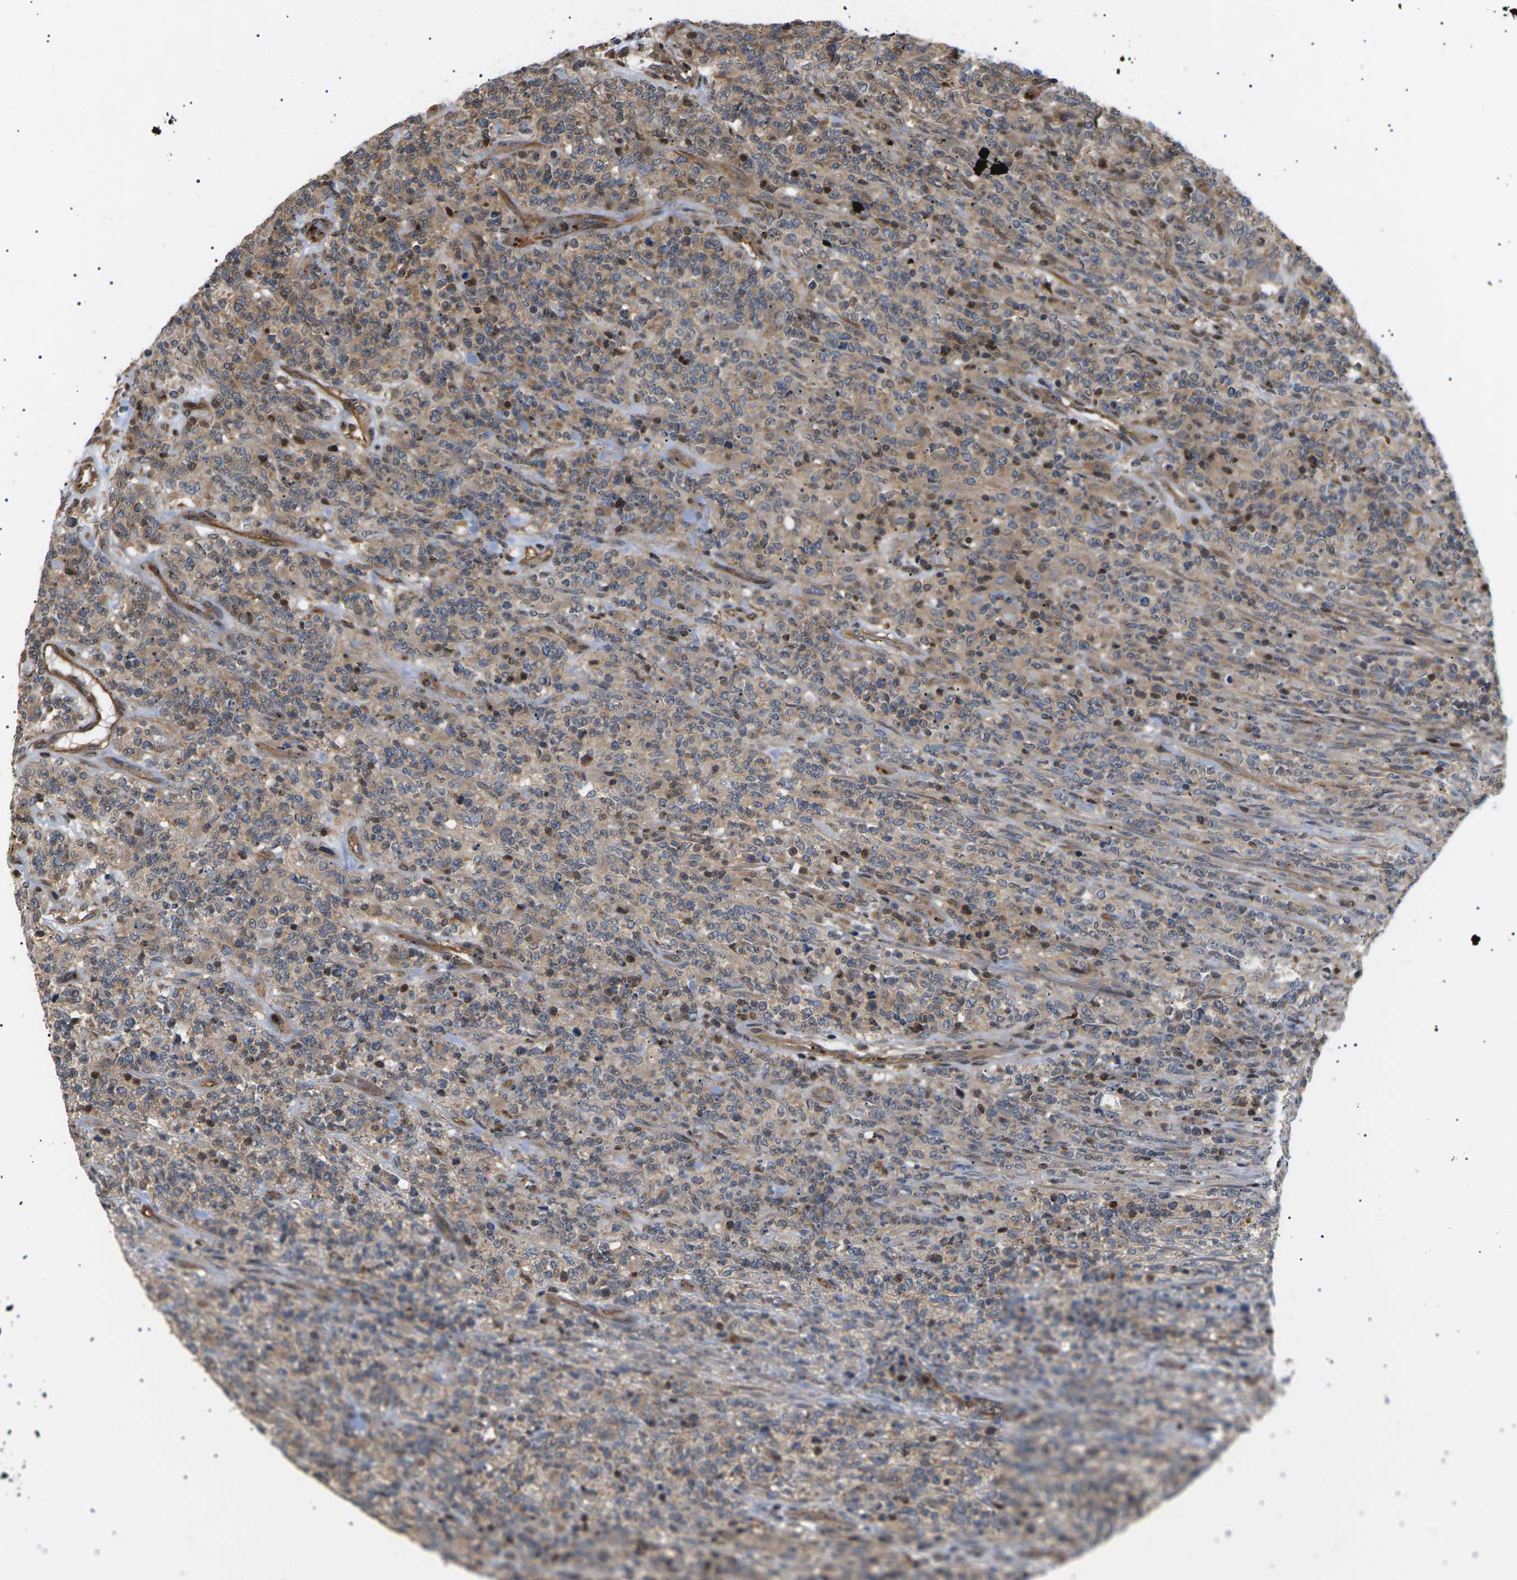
{"staining": {"intensity": "weak", "quantity": "<25%", "location": "cytoplasmic/membranous"}, "tissue": "lymphoma", "cell_type": "Tumor cells", "image_type": "cancer", "snomed": [{"axis": "morphology", "description": "Malignant lymphoma, non-Hodgkin's type, High grade"}, {"axis": "topography", "description": "Soft tissue"}], "caption": "Protein analysis of lymphoma shows no significant expression in tumor cells.", "gene": "TMTC4", "patient": {"sex": "male", "age": 18}}